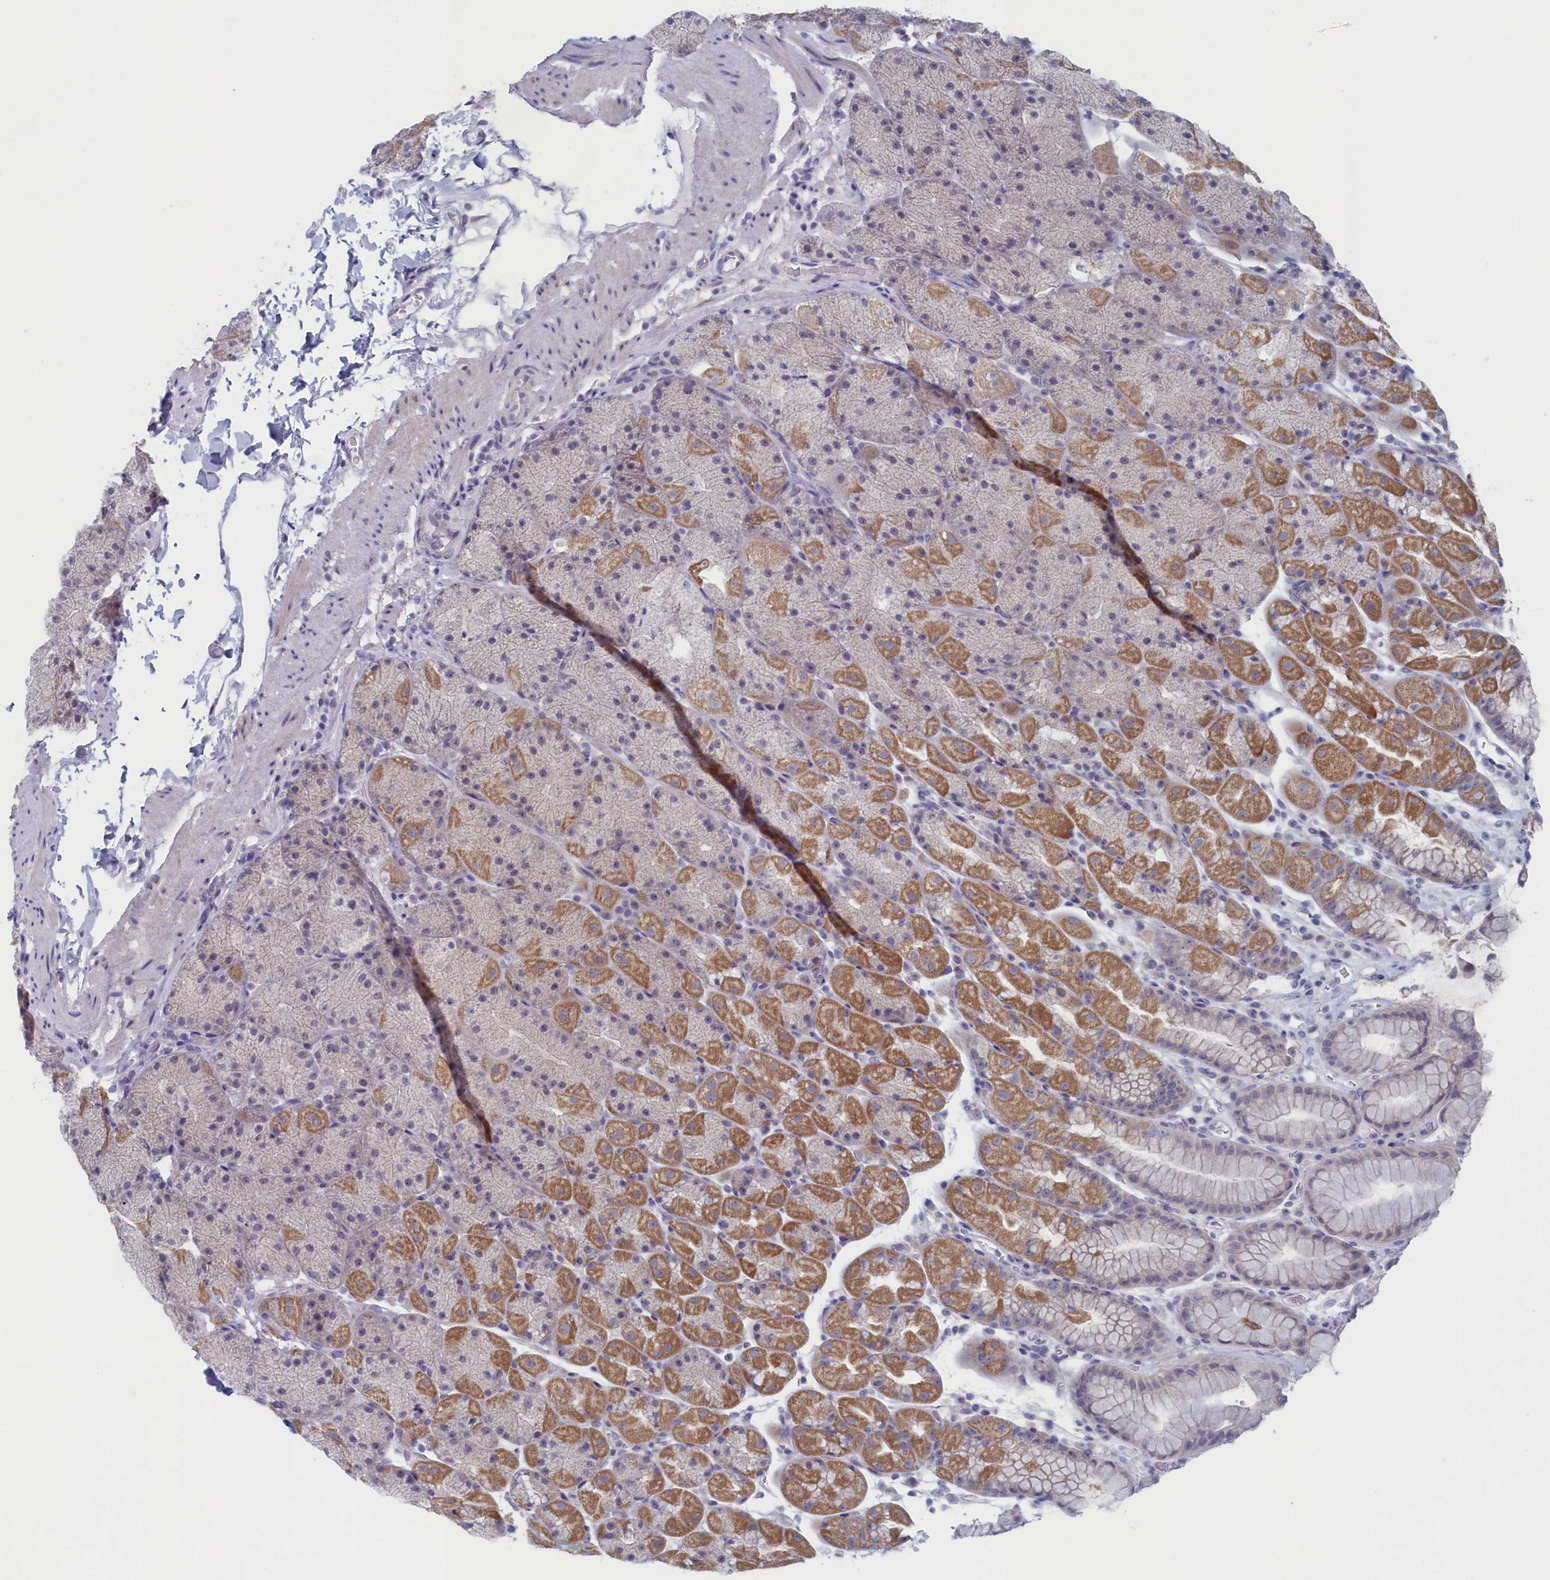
{"staining": {"intensity": "moderate", "quantity": "25%-75%", "location": "cytoplasmic/membranous"}, "tissue": "stomach", "cell_type": "Glandular cells", "image_type": "normal", "snomed": [{"axis": "morphology", "description": "Normal tissue, NOS"}, {"axis": "topography", "description": "Stomach, upper"}, {"axis": "topography", "description": "Stomach, lower"}], "caption": "This micrograph exhibits unremarkable stomach stained with IHC to label a protein in brown. The cytoplasmic/membranous of glandular cells show moderate positivity for the protein. Nuclei are counter-stained blue.", "gene": "WDR76", "patient": {"sex": "male", "age": 67}}